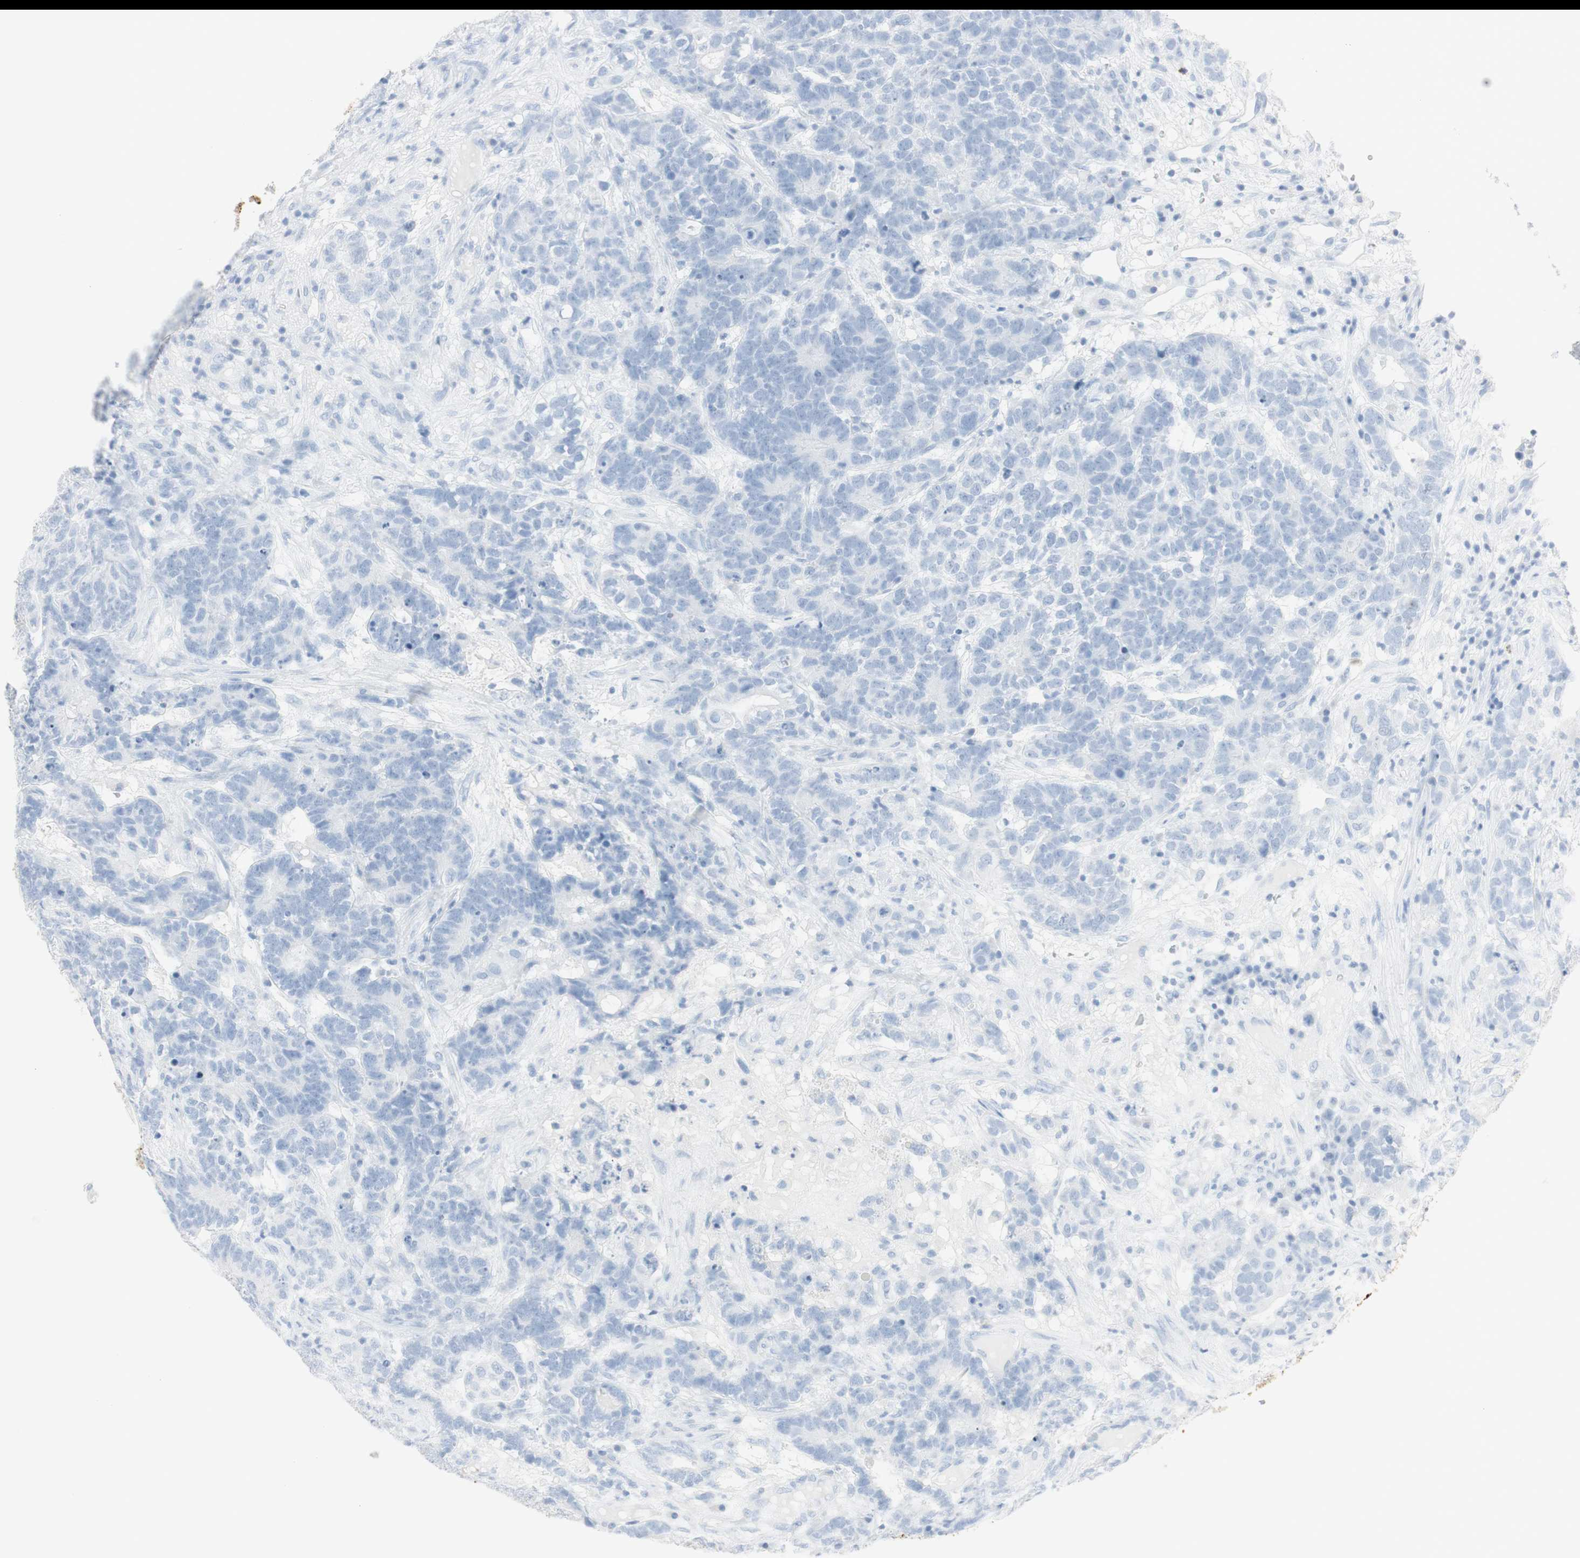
{"staining": {"intensity": "negative", "quantity": "none", "location": "none"}, "tissue": "testis cancer", "cell_type": "Tumor cells", "image_type": "cancer", "snomed": [{"axis": "morphology", "description": "Carcinoma, Embryonal, NOS"}, {"axis": "topography", "description": "Testis"}], "caption": "Immunohistochemistry of human testis embryonal carcinoma reveals no expression in tumor cells.", "gene": "NAPSA", "patient": {"sex": "male", "age": 26}}